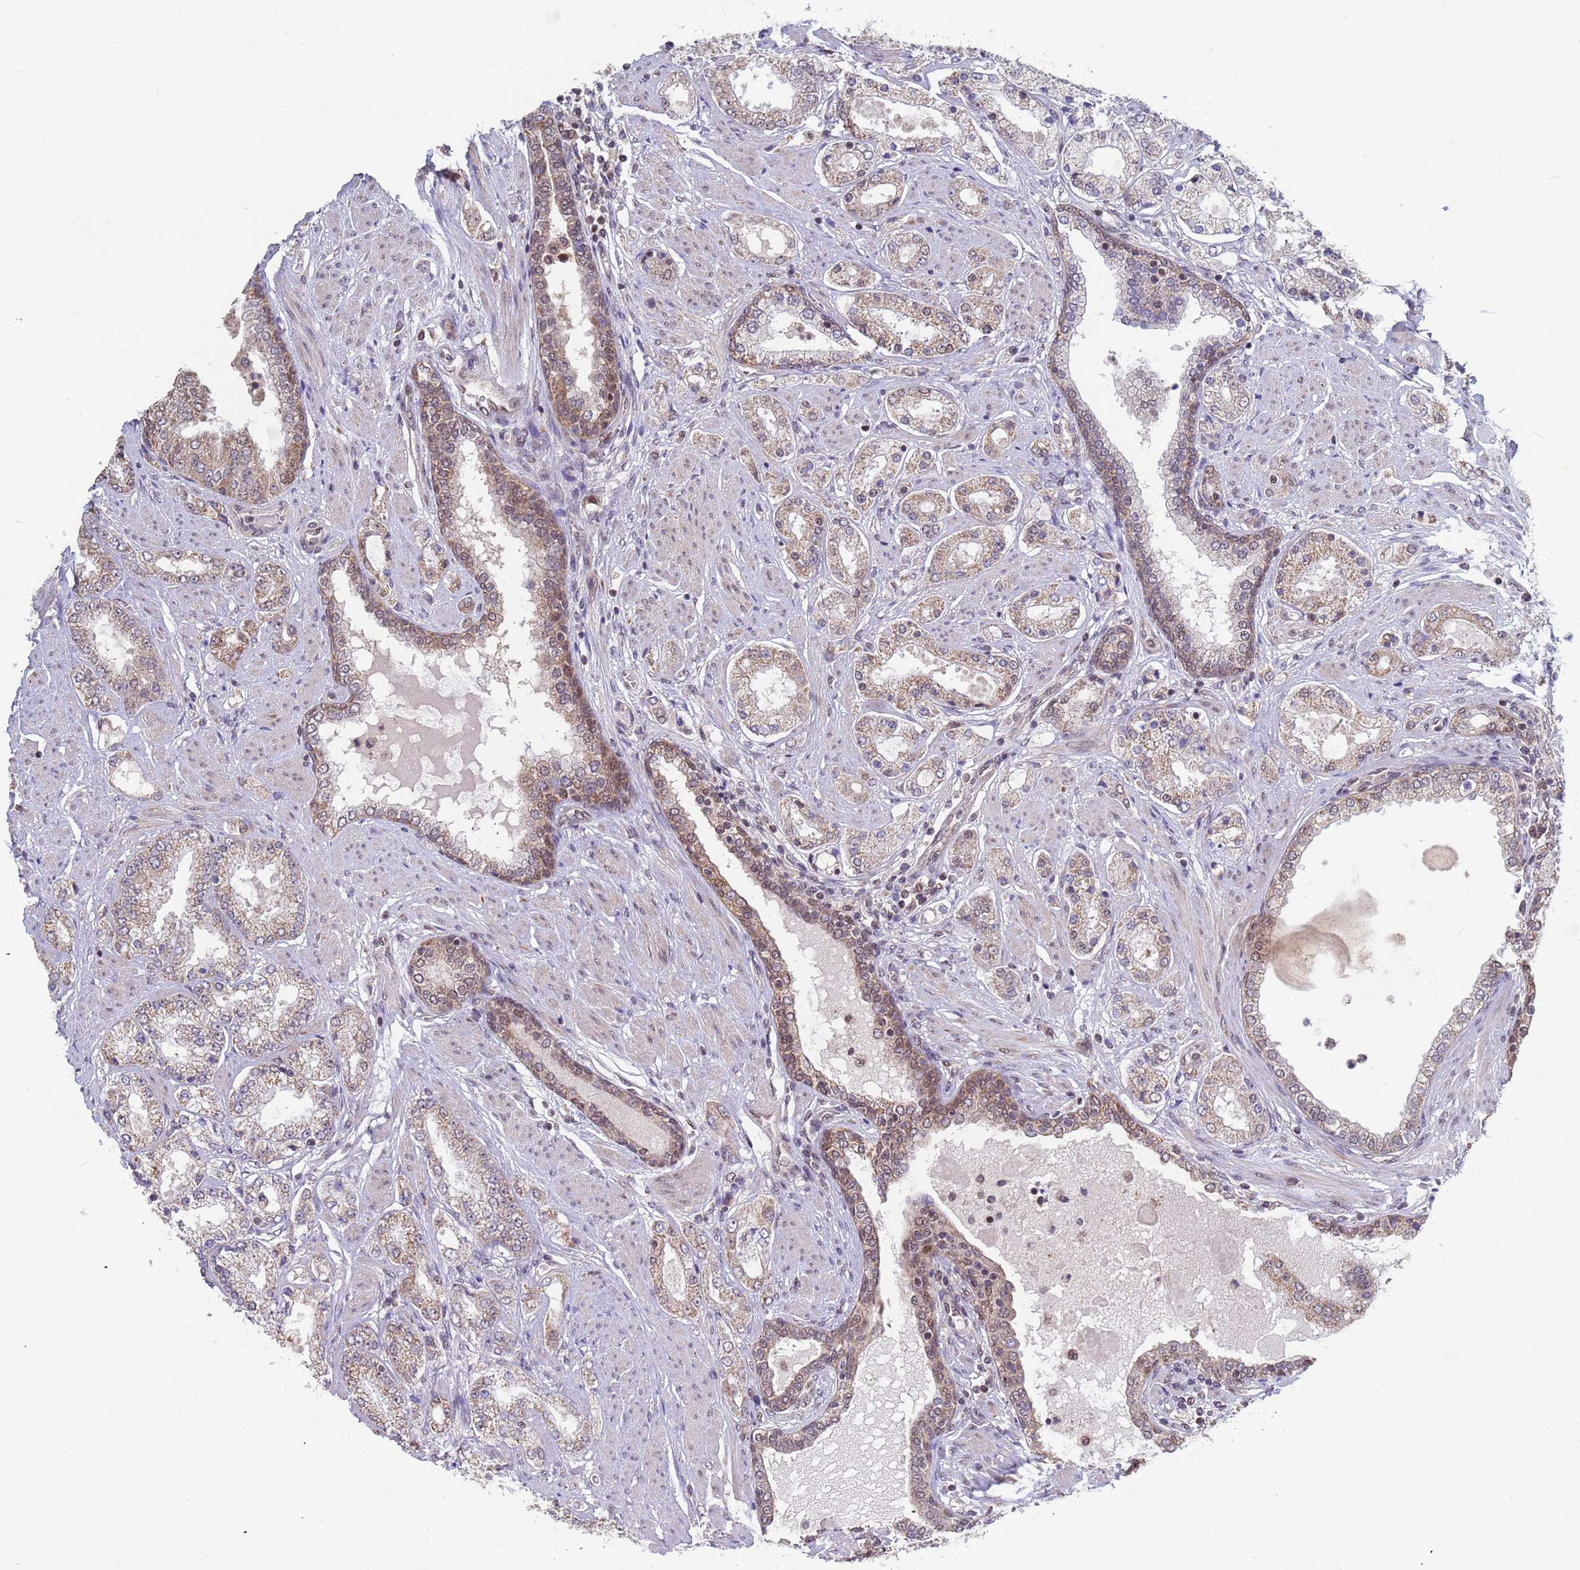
{"staining": {"intensity": "weak", "quantity": "25%-75%", "location": "cytoplasmic/membranous"}, "tissue": "prostate cancer", "cell_type": "Tumor cells", "image_type": "cancer", "snomed": [{"axis": "morphology", "description": "Adenocarcinoma, High grade"}, {"axis": "topography", "description": "Prostate"}], "caption": "This histopathology image demonstrates high-grade adenocarcinoma (prostate) stained with immunohistochemistry (IHC) to label a protein in brown. The cytoplasmic/membranous of tumor cells show weak positivity for the protein. Nuclei are counter-stained blue.", "gene": "DENND2B", "patient": {"sex": "male", "age": 68}}